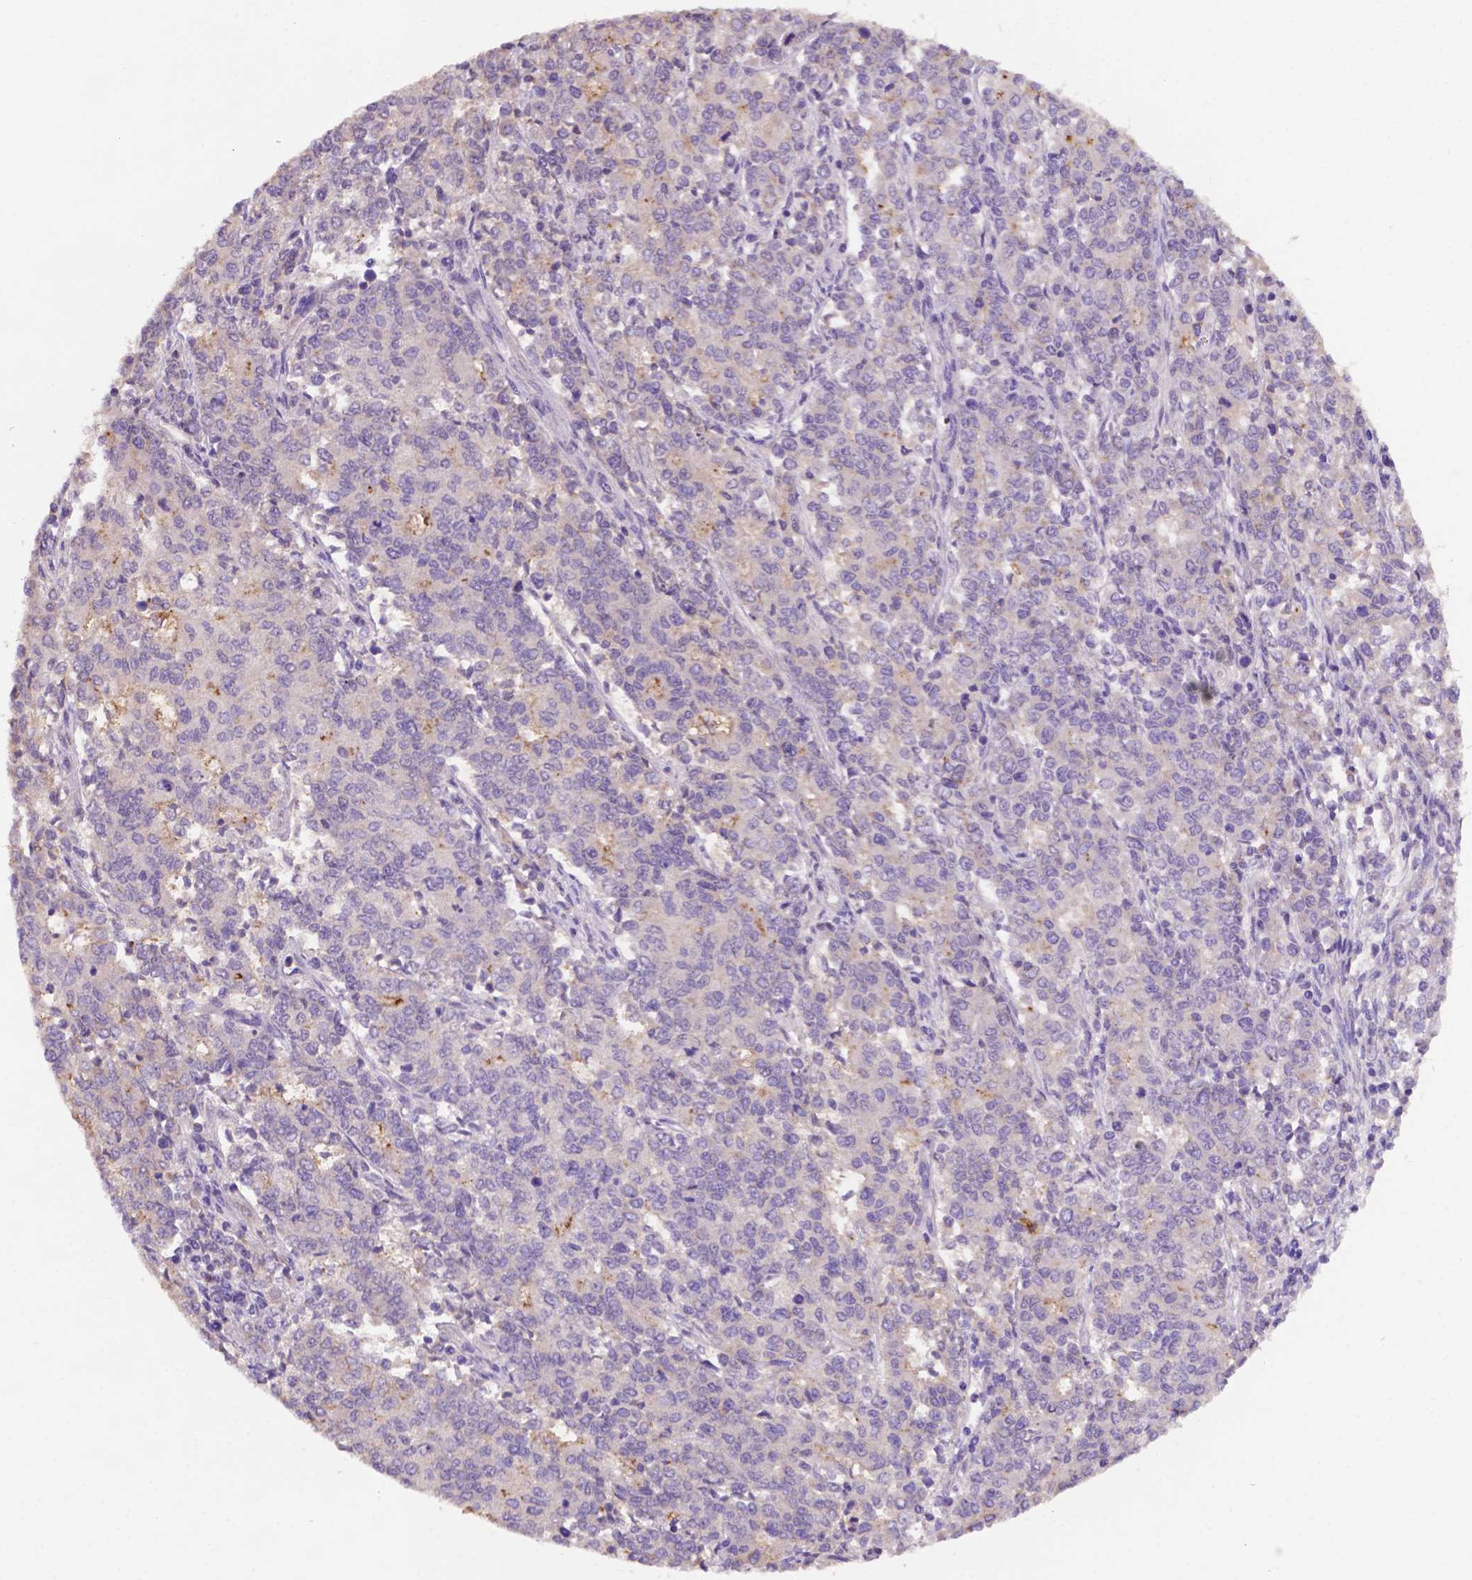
{"staining": {"intensity": "moderate", "quantity": "<25%", "location": "cytoplasmic/membranous"}, "tissue": "endometrial cancer", "cell_type": "Tumor cells", "image_type": "cancer", "snomed": [{"axis": "morphology", "description": "Adenocarcinoma, NOS"}, {"axis": "topography", "description": "Endometrium"}], "caption": "Endometrial cancer was stained to show a protein in brown. There is low levels of moderate cytoplasmic/membranous staining in about <25% of tumor cells.", "gene": "PRPS2", "patient": {"sex": "female", "age": 50}}